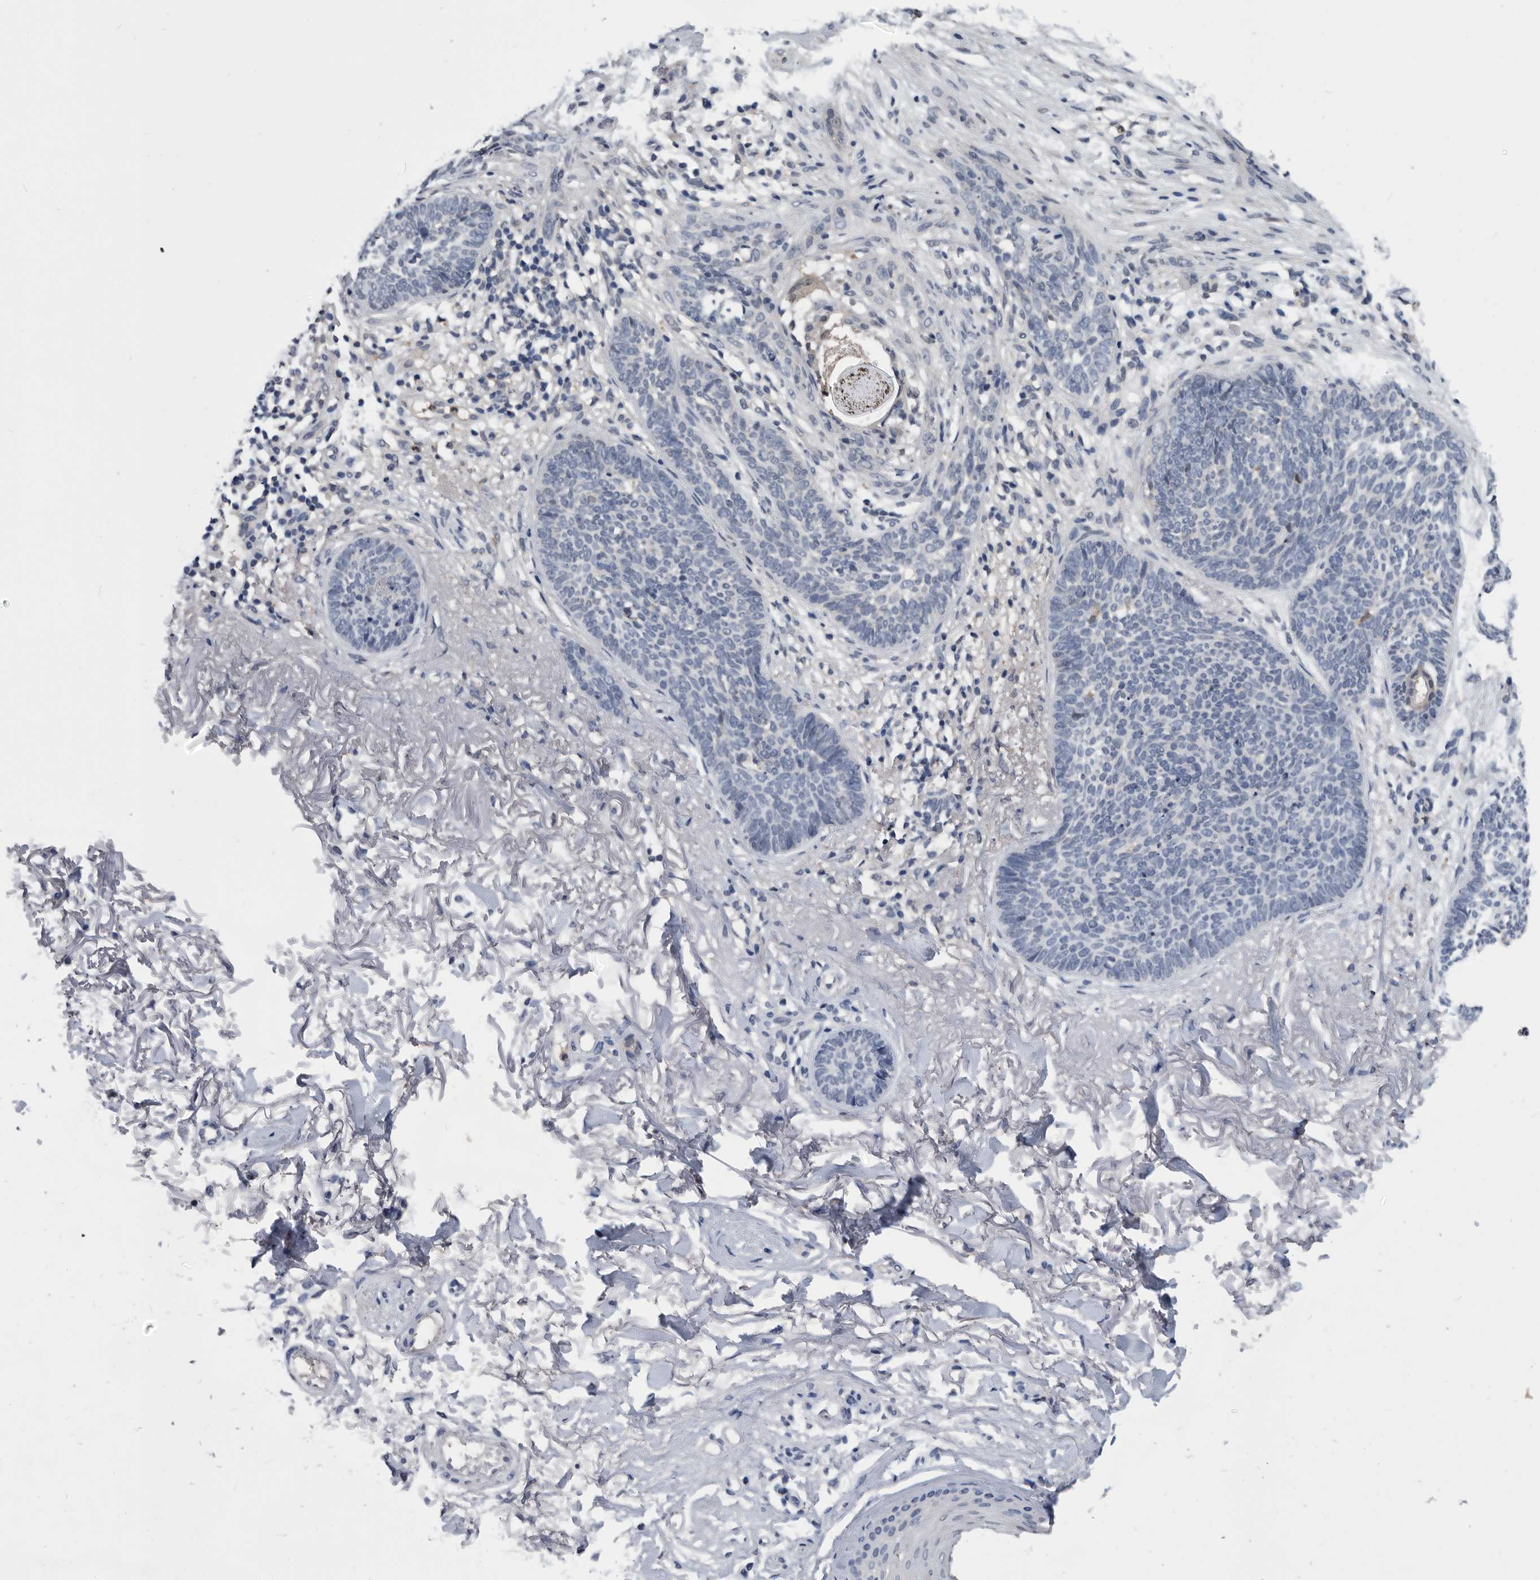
{"staining": {"intensity": "negative", "quantity": "none", "location": "none"}, "tissue": "skin cancer", "cell_type": "Tumor cells", "image_type": "cancer", "snomed": [{"axis": "morphology", "description": "Basal cell carcinoma"}, {"axis": "topography", "description": "Skin"}], "caption": "Immunohistochemistry of human basal cell carcinoma (skin) displays no expression in tumor cells.", "gene": "PDXK", "patient": {"sex": "female", "age": 70}}